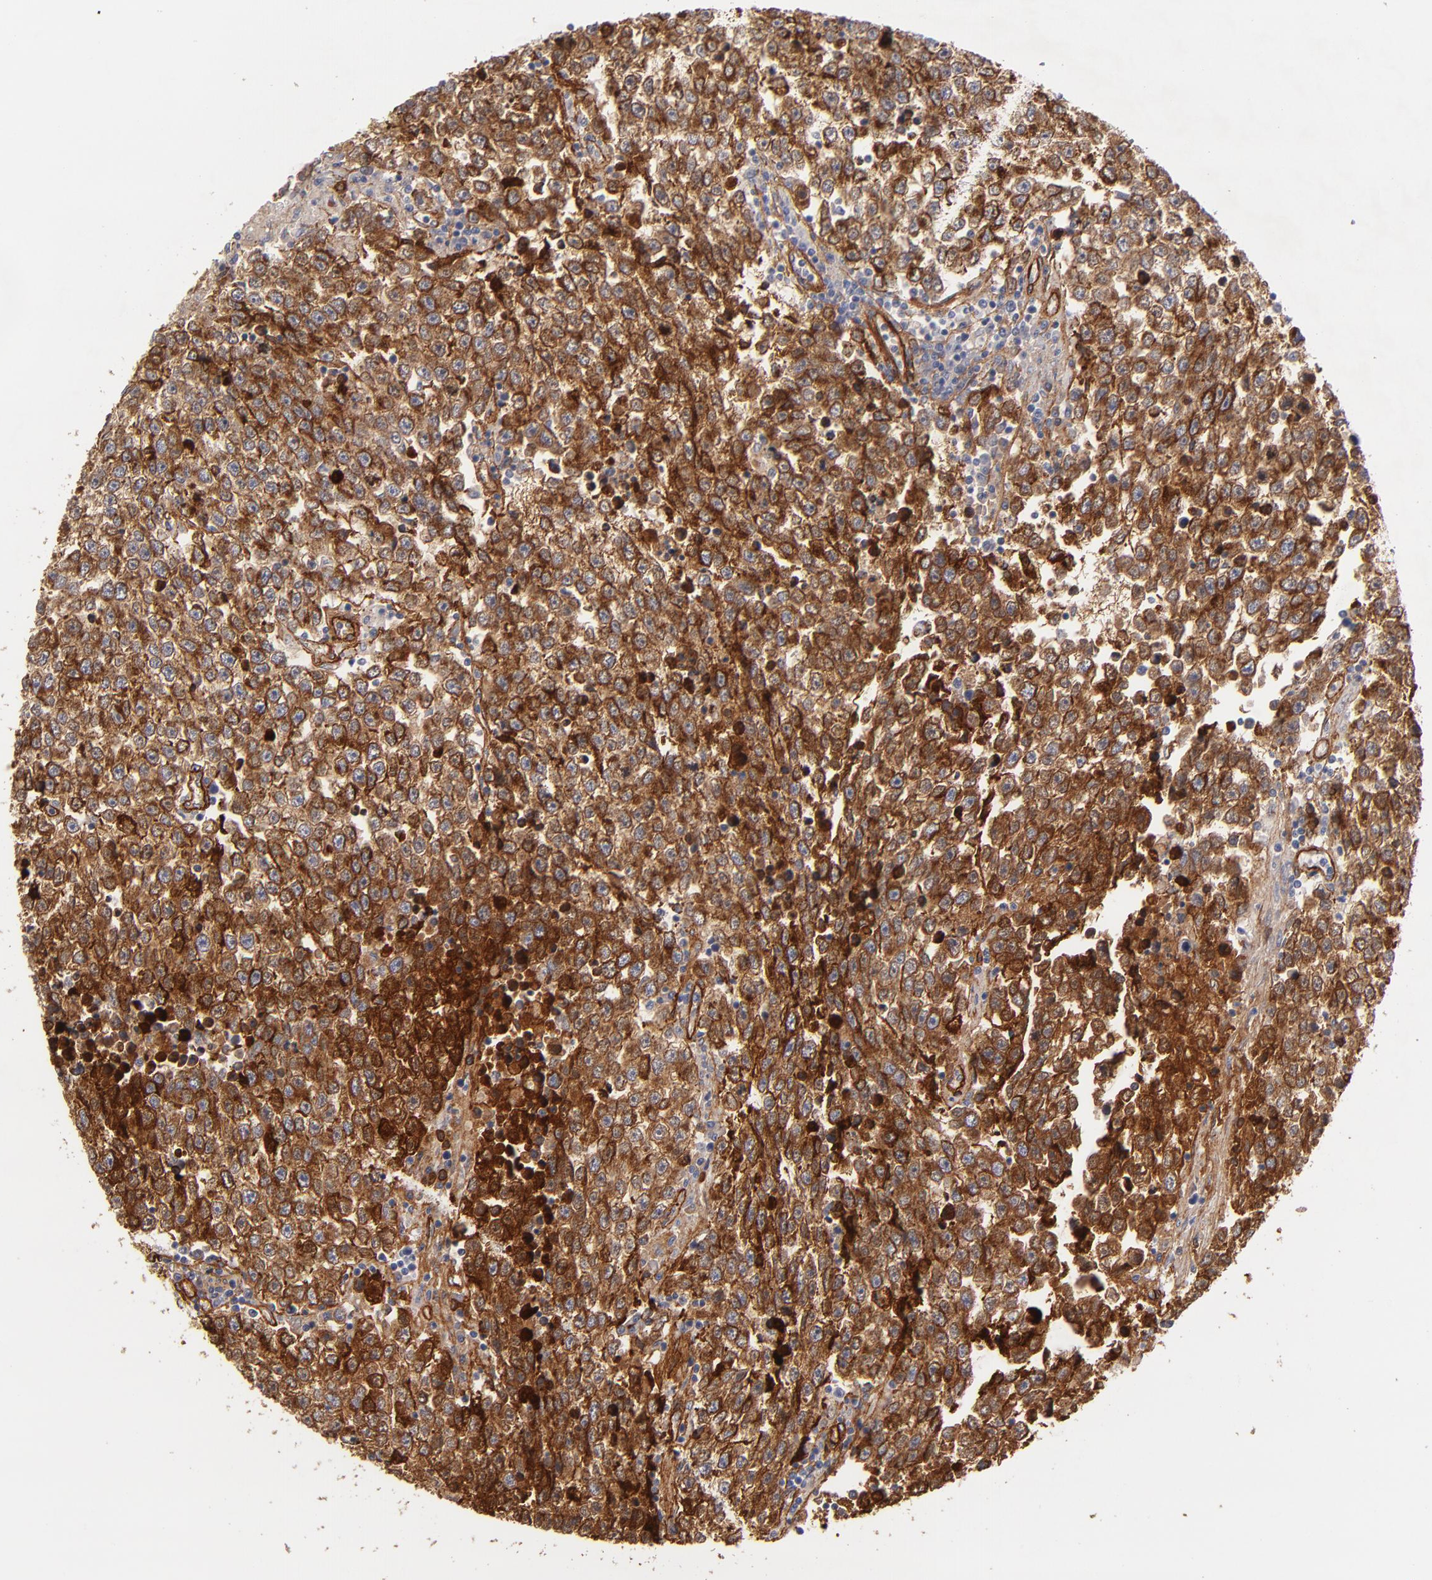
{"staining": {"intensity": "moderate", "quantity": ">75%", "location": "cytoplasmic/membranous"}, "tissue": "testis cancer", "cell_type": "Tumor cells", "image_type": "cancer", "snomed": [{"axis": "morphology", "description": "Seminoma, NOS"}, {"axis": "topography", "description": "Testis"}], "caption": "Immunohistochemistry staining of testis cancer, which shows medium levels of moderate cytoplasmic/membranous expression in about >75% of tumor cells indicating moderate cytoplasmic/membranous protein staining. The staining was performed using DAB (brown) for protein detection and nuclei were counterstained in hematoxylin (blue).", "gene": "LAMC1", "patient": {"sex": "male", "age": 36}}